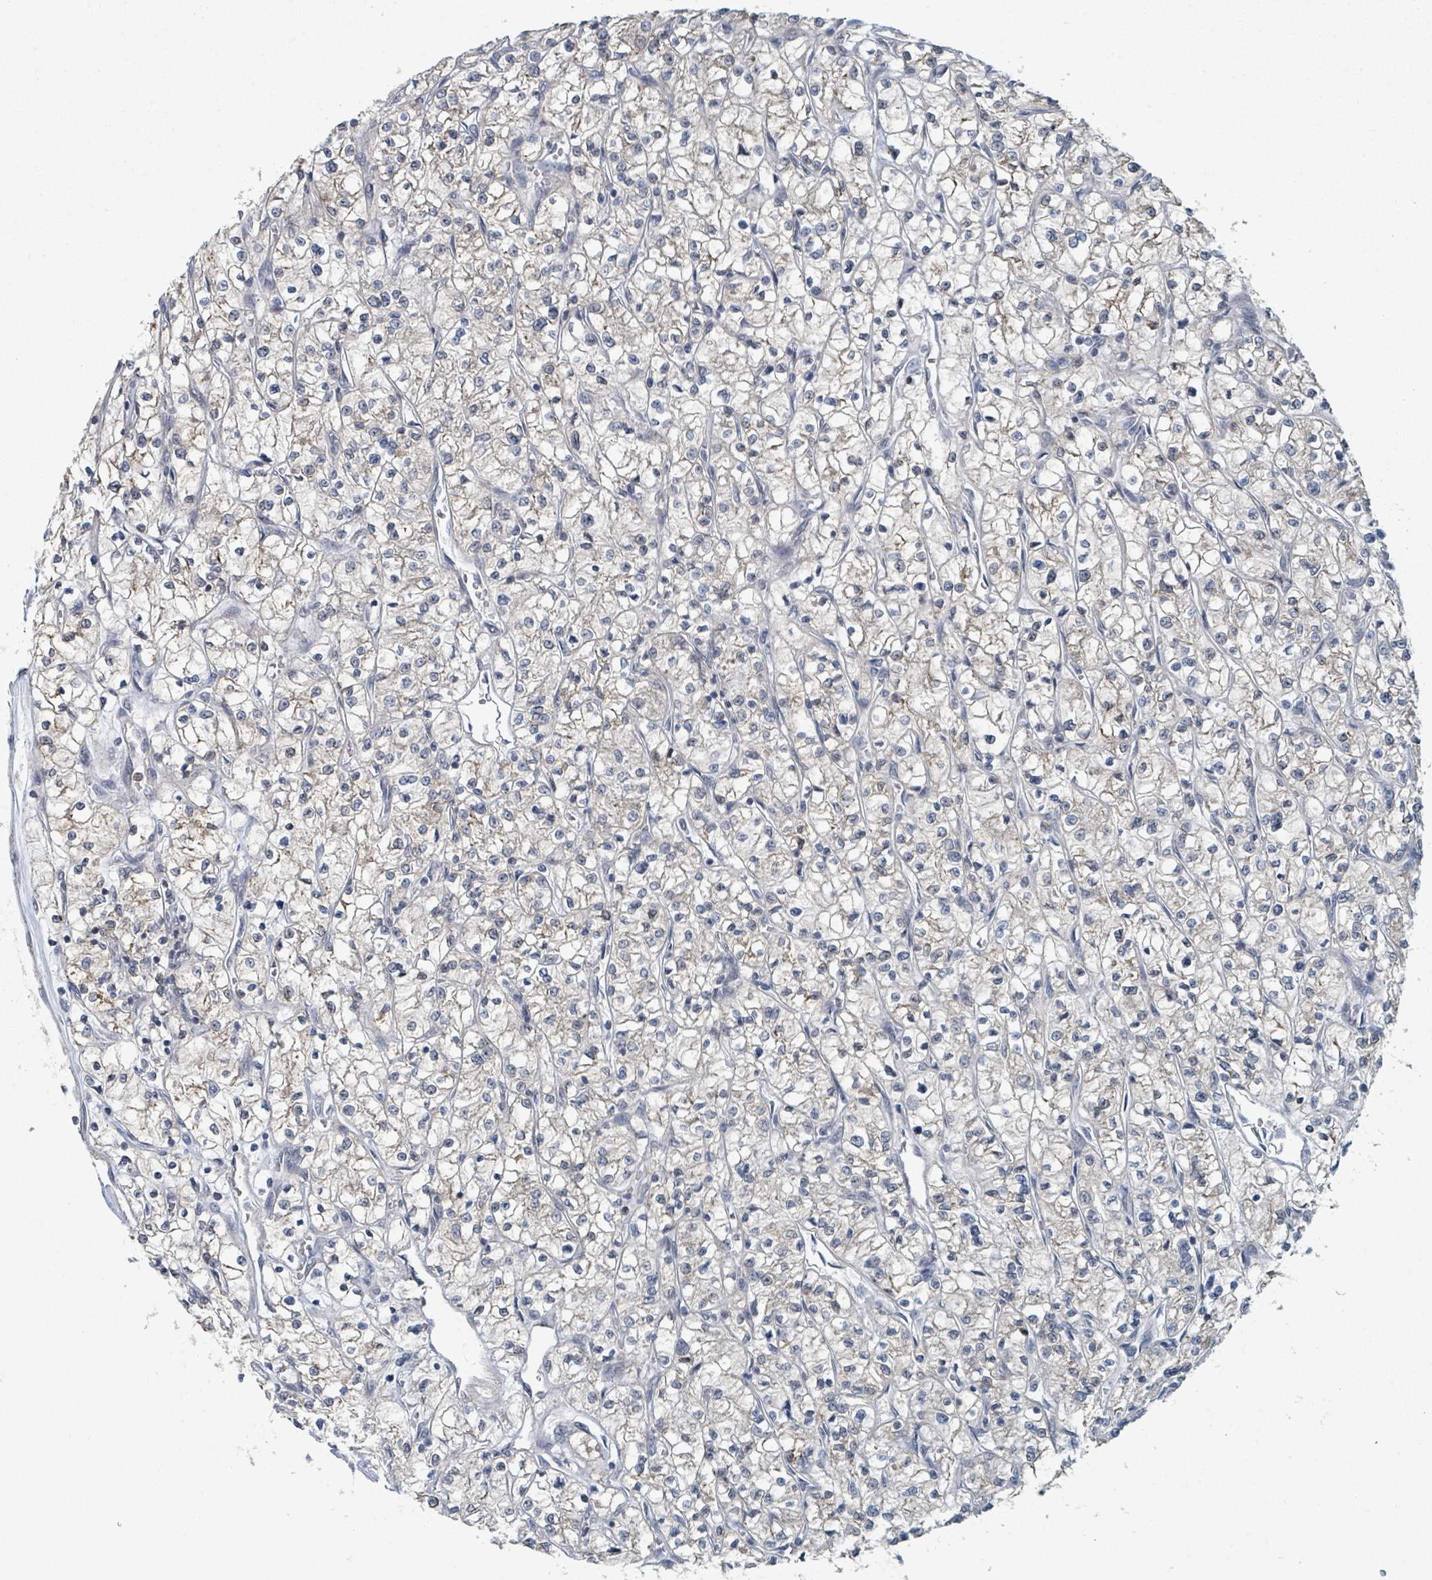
{"staining": {"intensity": "weak", "quantity": "<25%", "location": "cytoplasmic/membranous"}, "tissue": "renal cancer", "cell_type": "Tumor cells", "image_type": "cancer", "snomed": [{"axis": "morphology", "description": "Adenocarcinoma, NOS"}, {"axis": "topography", "description": "Kidney"}], "caption": "The immunohistochemistry (IHC) histopathology image has no significant staining in tumor cells of renal cancer (adenocarcinoma) tissue.", "gene": "ANKRD55", "patient": {"sex": "female", "age": 64}}